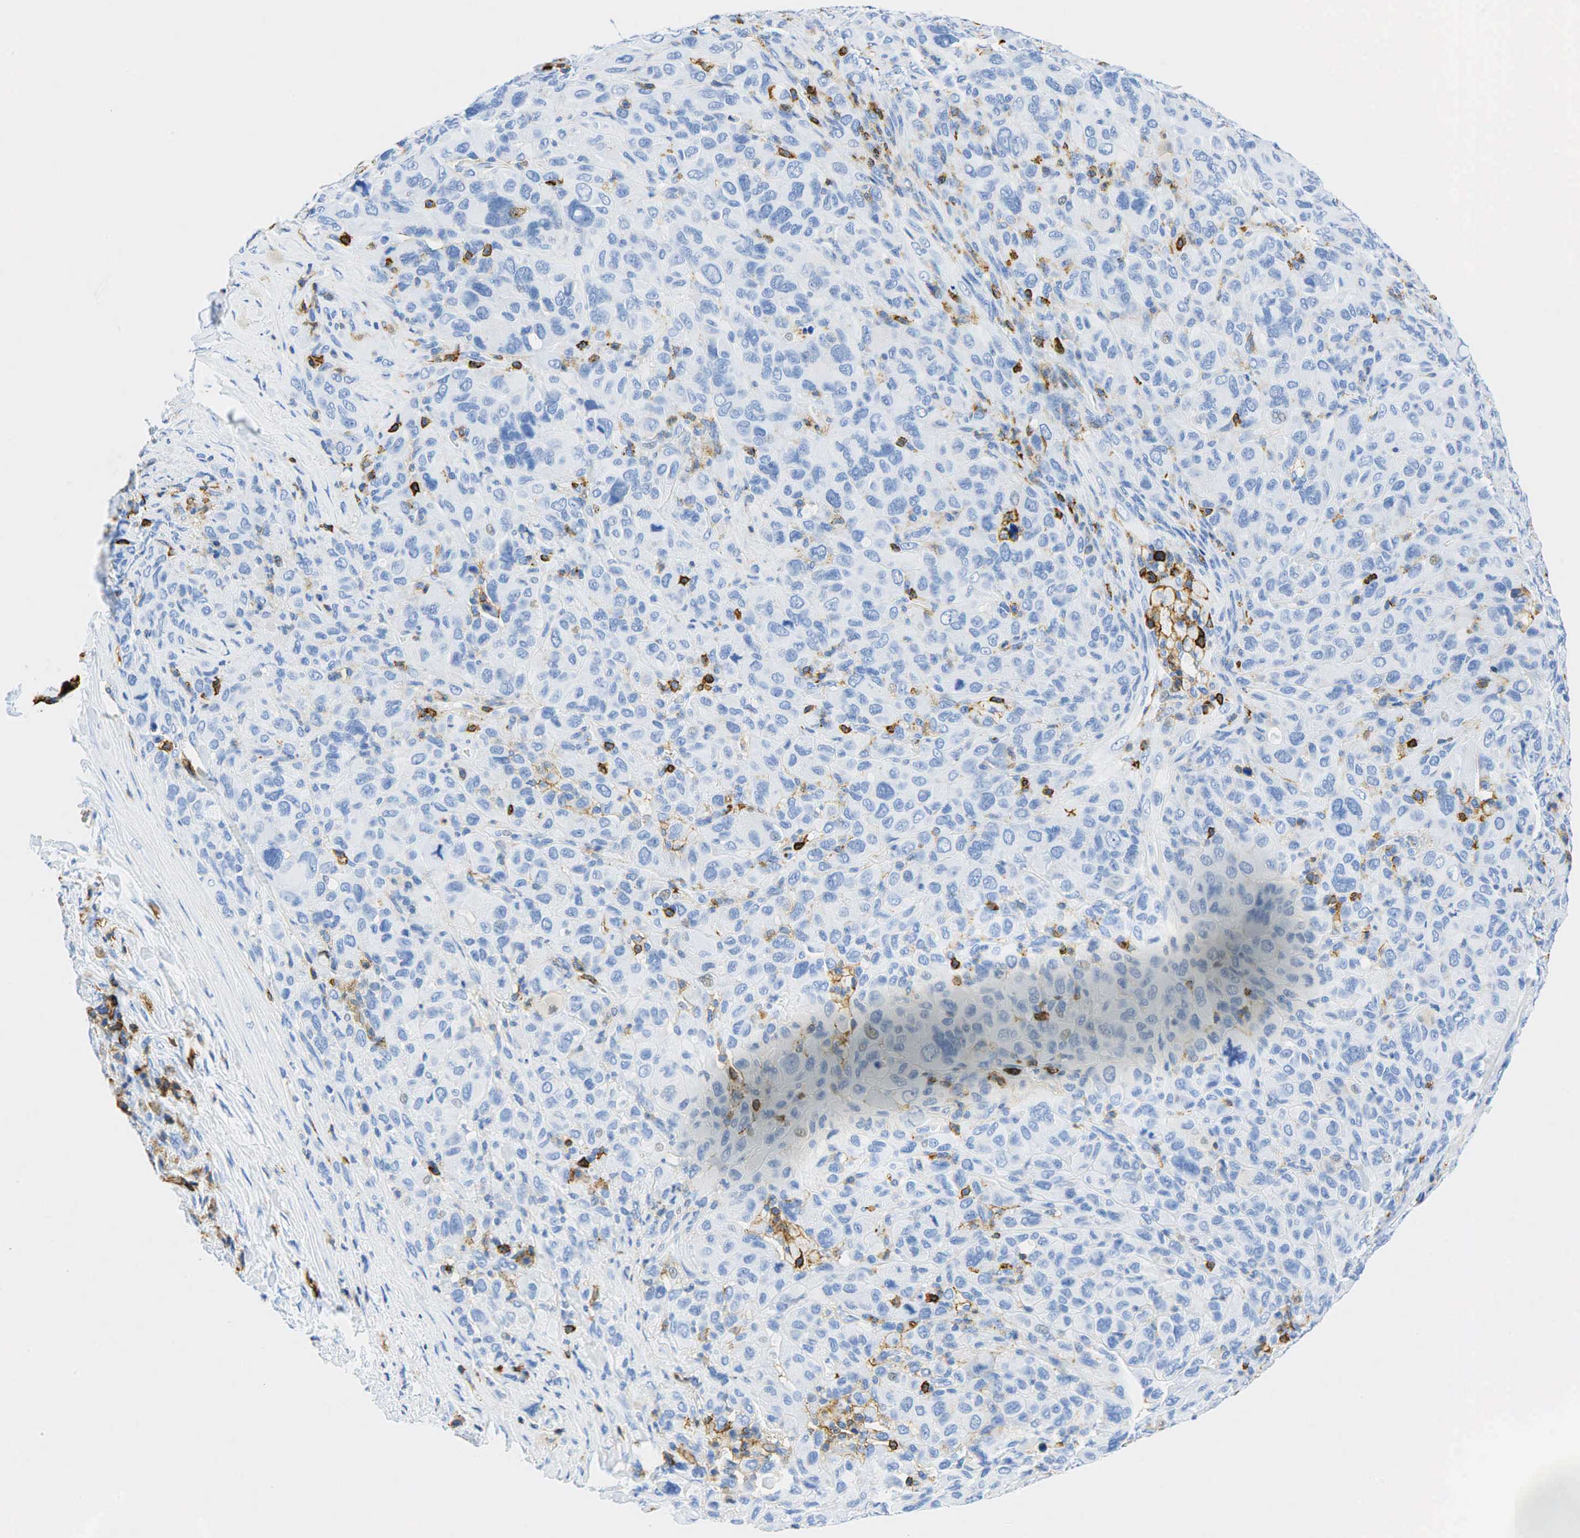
{"staining": {"intensity": "negative", "quantity": "none", "location": "none"}, "tissue": "melanoma", "cell_type": "Tumor cells", "image_type": "cancer", "snomed": [{"axis": "morphology", "description": "Malignant melanoma, Metastatic site"}, {"axis": "topography", "description": "Skin"}], "caption": "Protein analysis of malignant melanoma (metastatic site) shows no significant staining in tumor cells.", "gene": "PTPRC", "patient": {"sex": "male", "age": 32}}